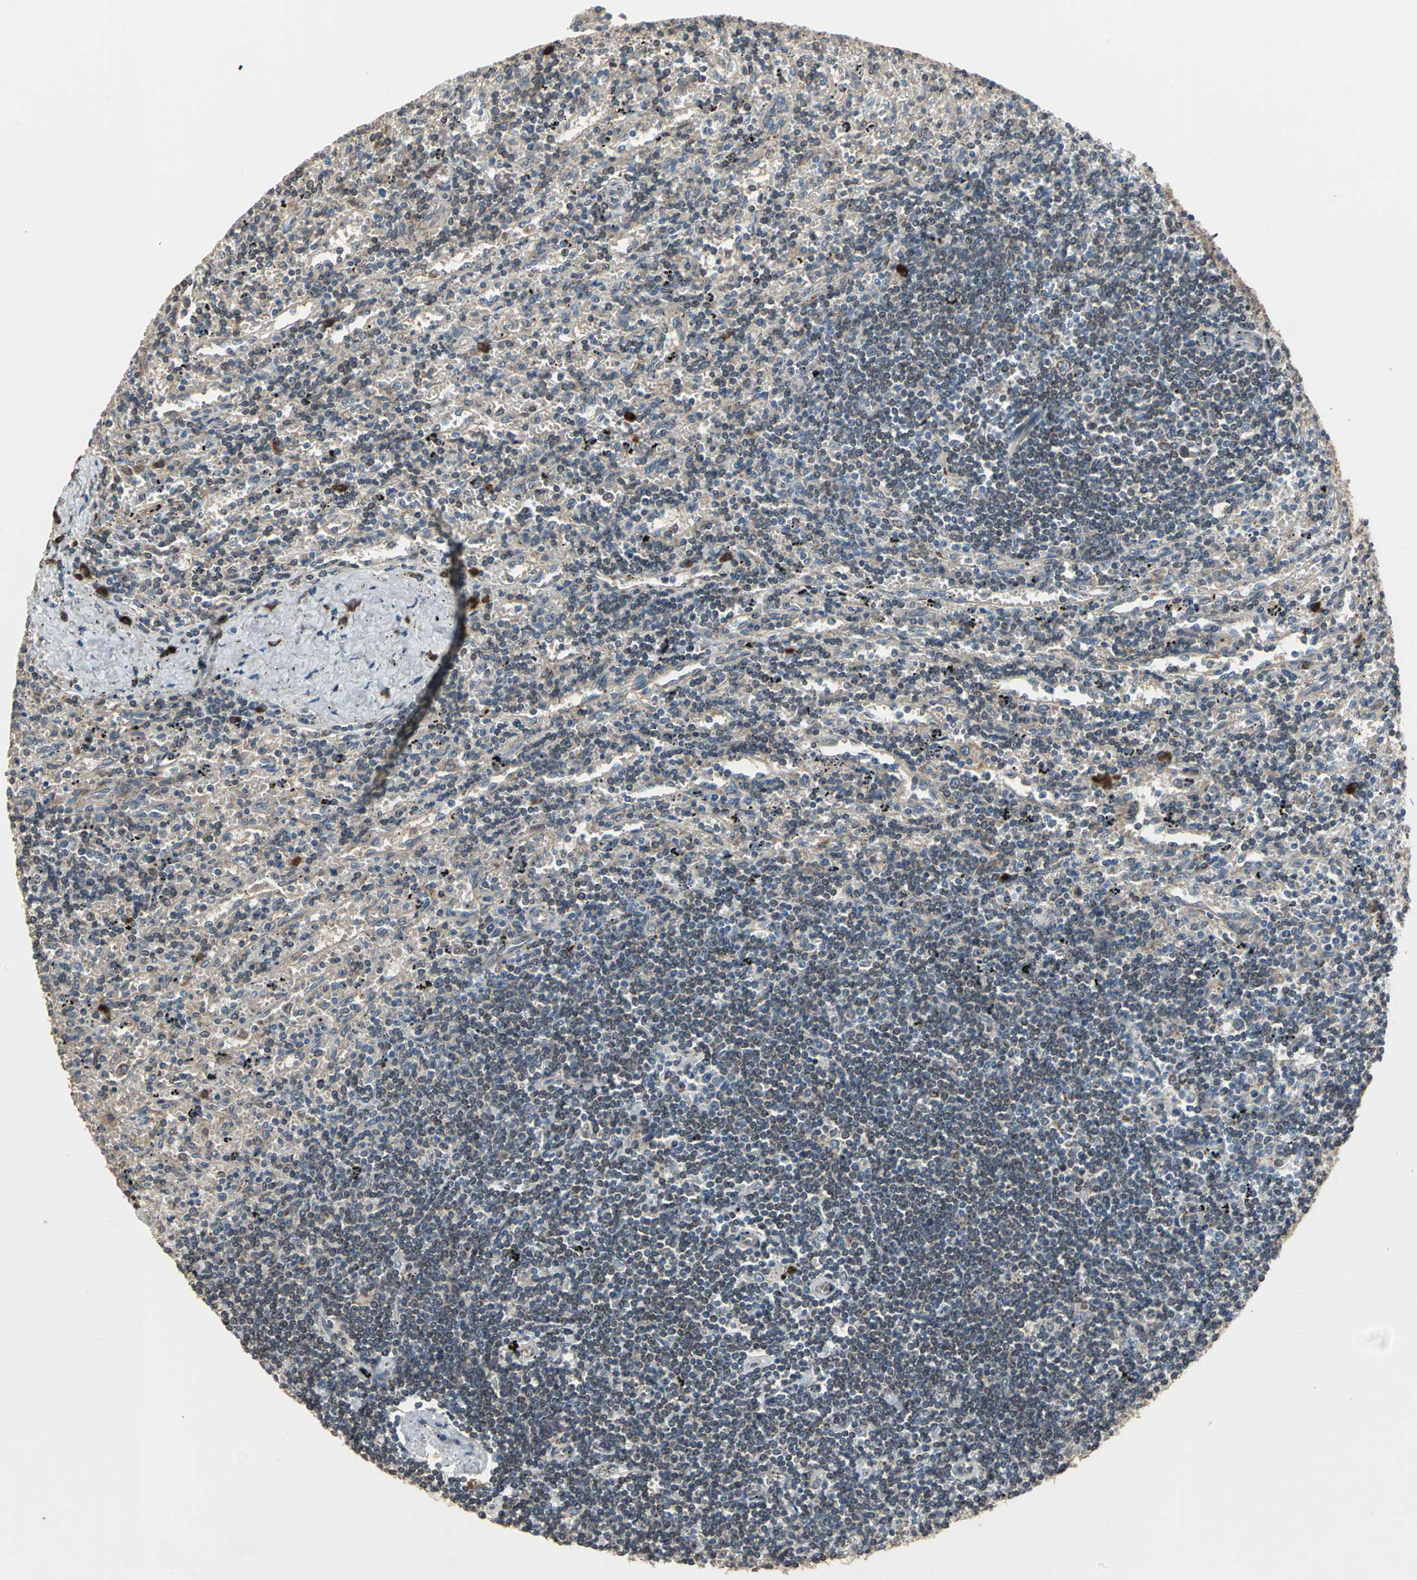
{"staining": {"intensity": "weak", "quantity": "25%-75%", "location": "cytoplasmic/membranous"}, "tissue": "lymphoma", "cell_type": "Tumor cells", "image_type": "cancer", "snomed": [{"axis": "morphology", "description": "Malignant lymphoma, non-Hodgkin's type, Low grade"}, {"axis": "topography", "description": "Spleen"}], "caption": "Immunohistochemical staining of lymphoma displays weak cytoplasmic/membranous protein staining in about 25%-75% of tumor cells.", "gene": "SYVN1", "patient": {"sex": "male", "age": 76}}